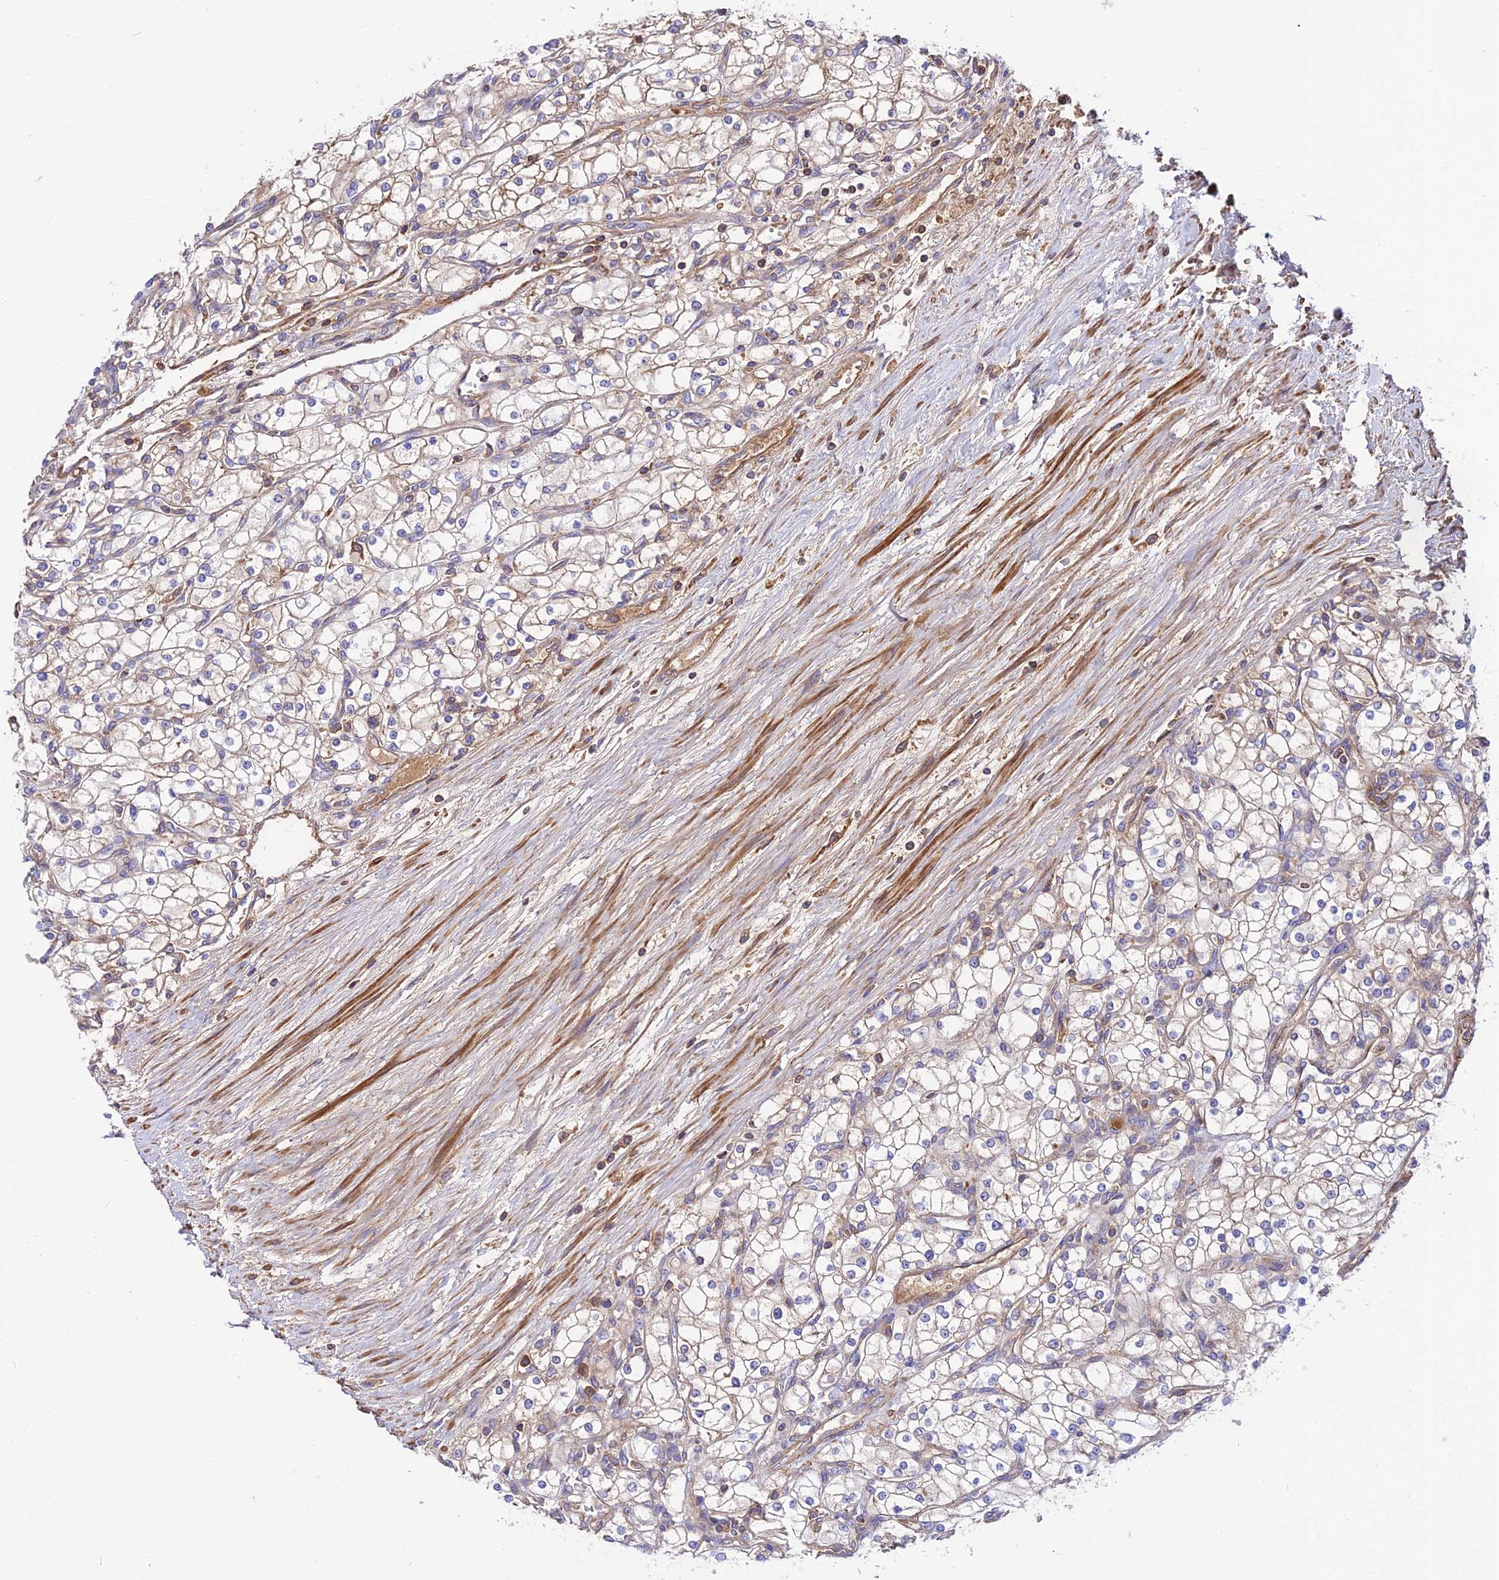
{"staining": {"intensity": "weak", "quantity": "25%-75%", "location": "cytoplasmic/membranous"}, "tissue": "renal cancer", "cell_type": "Tumor cells", "image_type": "cancer", "snomed": [{"axis": "morphology", "description": "Adenocarcinoma, NOS"}, {"axis": "topography", "description": "Kidney"}], "caption": "Renal cancer (adenocarcinoma) stained with a brown dye exhibits weak cytoplasmic/membranous positive staining in approximately 25%-75% of tumor cells.", "gene": "PYM1", "patient": {"sex": "male", "age": 80}}